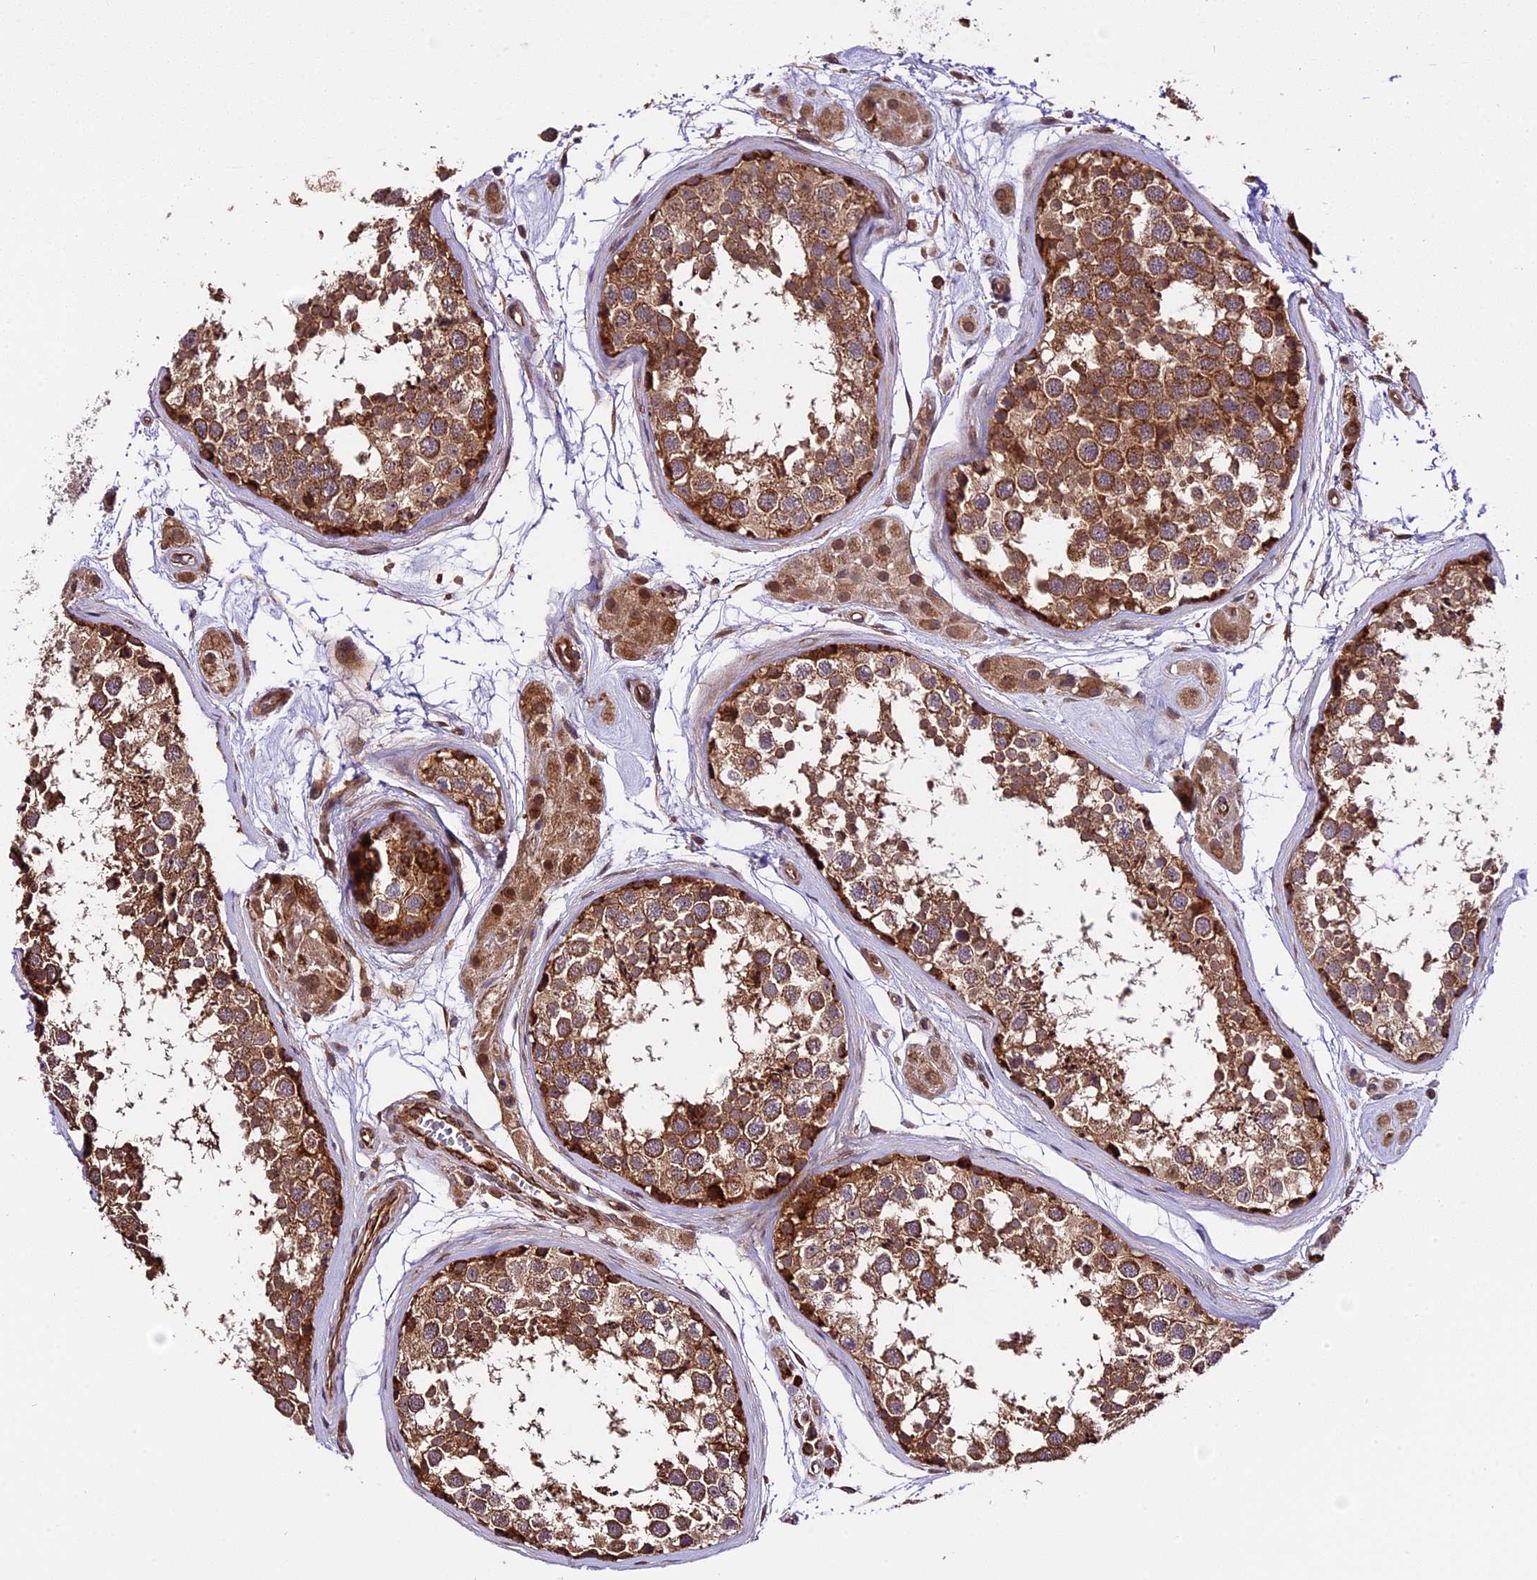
{"staining": {"intensity": "strong", "quantity": ">75%", "location": "cytoplasmic/membranous"}, "tissue": "testis", "cell_type": "Cells in seminiferous ducts", "image_type": "normal", "snomed": [{"axis": "morphology", "description": "Normal tissue, NOS"}, {"axis": "topography", "description": "Testis"}], "caption": "Human testis stained with a brown dye displays strong cytoplasmic/membranous positive expression in about >75% of cells in seminiferous ducts.", "gene": "HERPUD1", "patient": {"sex": "male", "age": 56}}